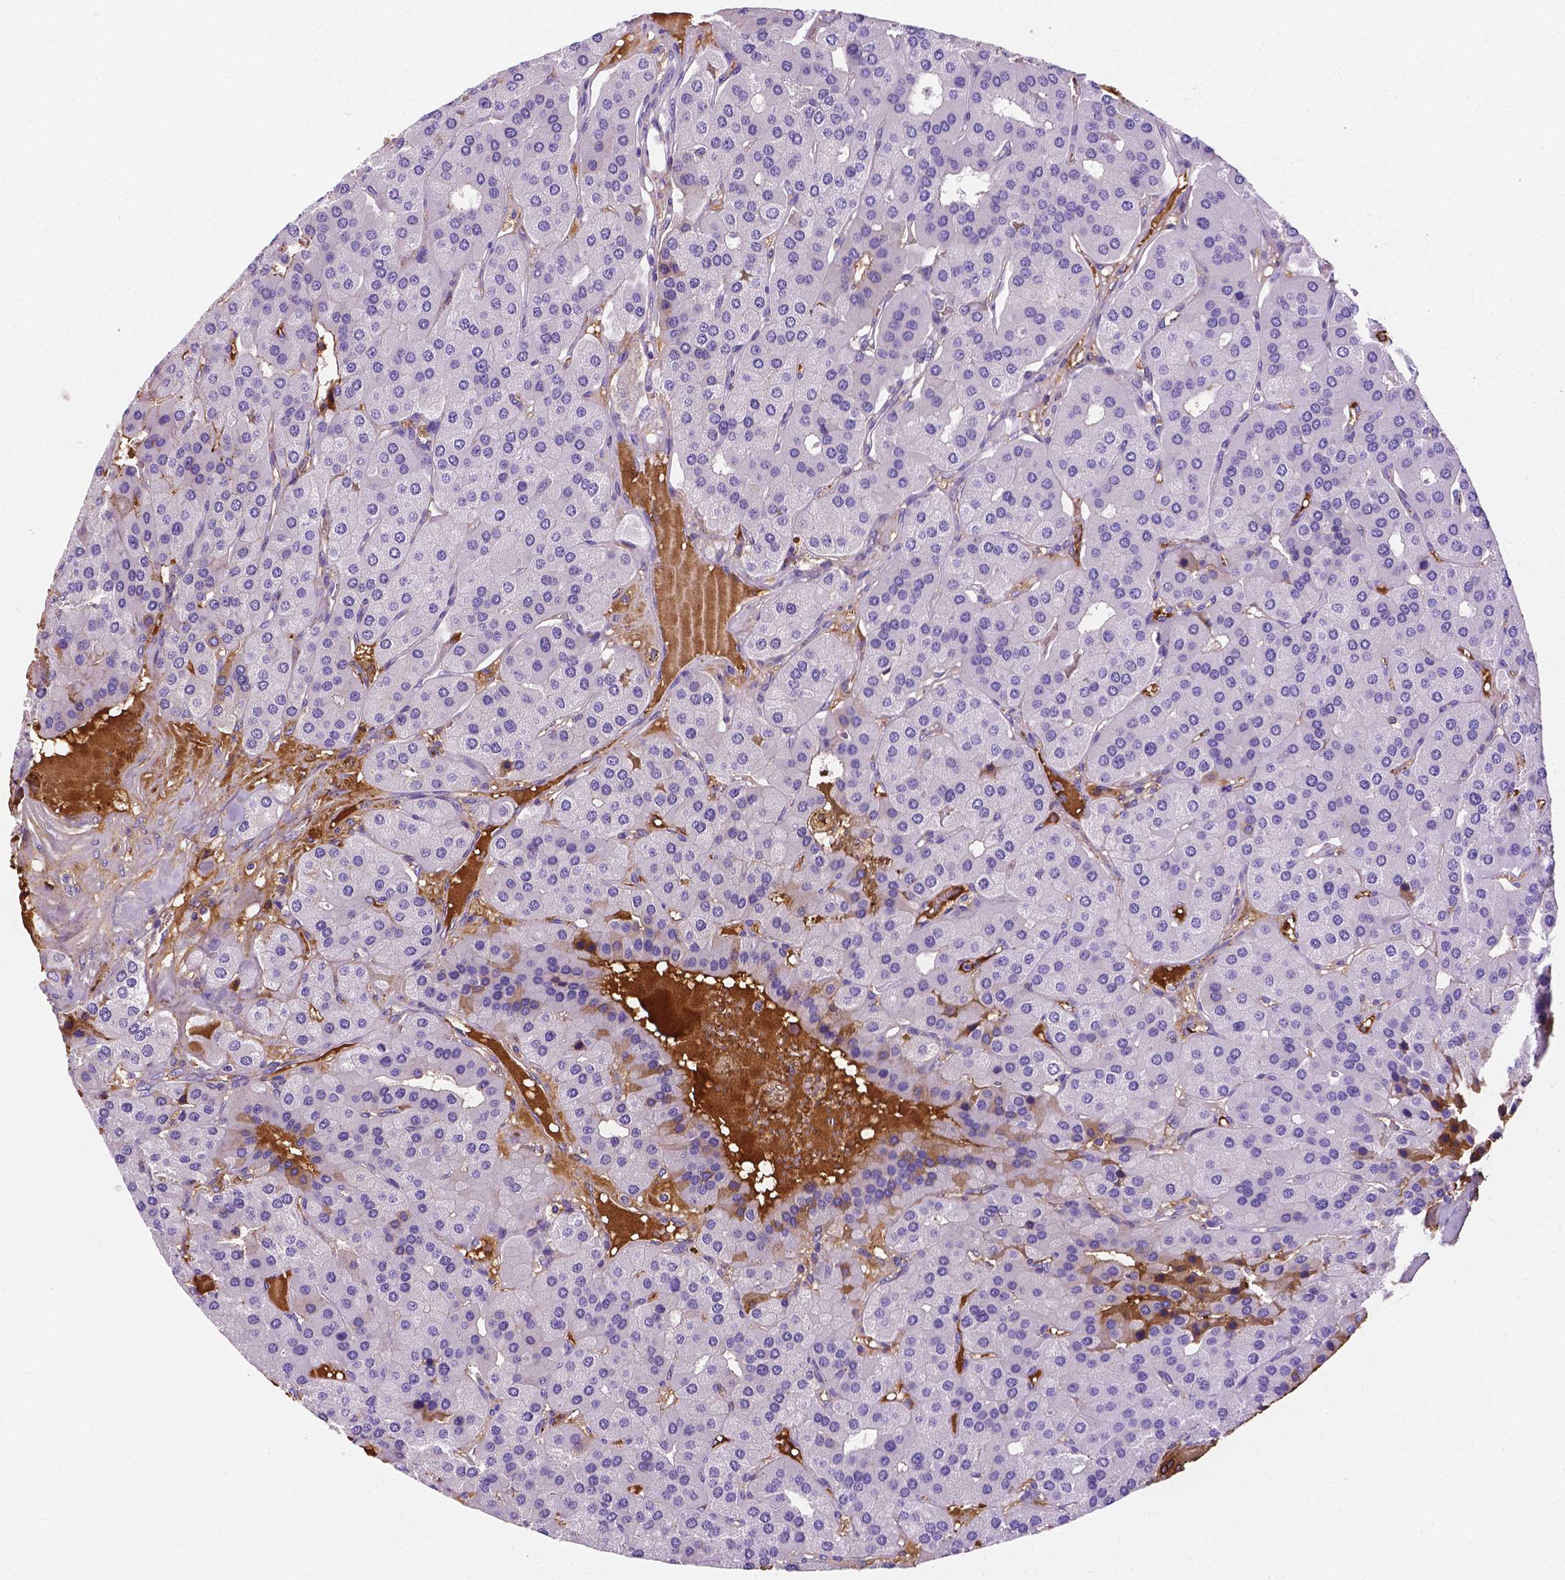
{"staining": {"intensity": "negative", "quantity": "none", "location": "none"}, "tissue": "parathyroid gland", "cell_type": "Glandular cells", "image_type": "normal", "snomed": [{"axis": "morphology", "description": "Normal tissue, NOS"}, {"axis": "morphology", "description": "Adenoma, NOS"}, {"axis": "topography", "description": "Parathyroid gland"}], "caption": "Immunohistochemistry (IHC) photomicrograph of benign parathyroid gland stained for a protein (brown), which demonstrates no positivity in glandular cells.", "gene": "APOE", "patient": {"sex": "female", "age": 86}}